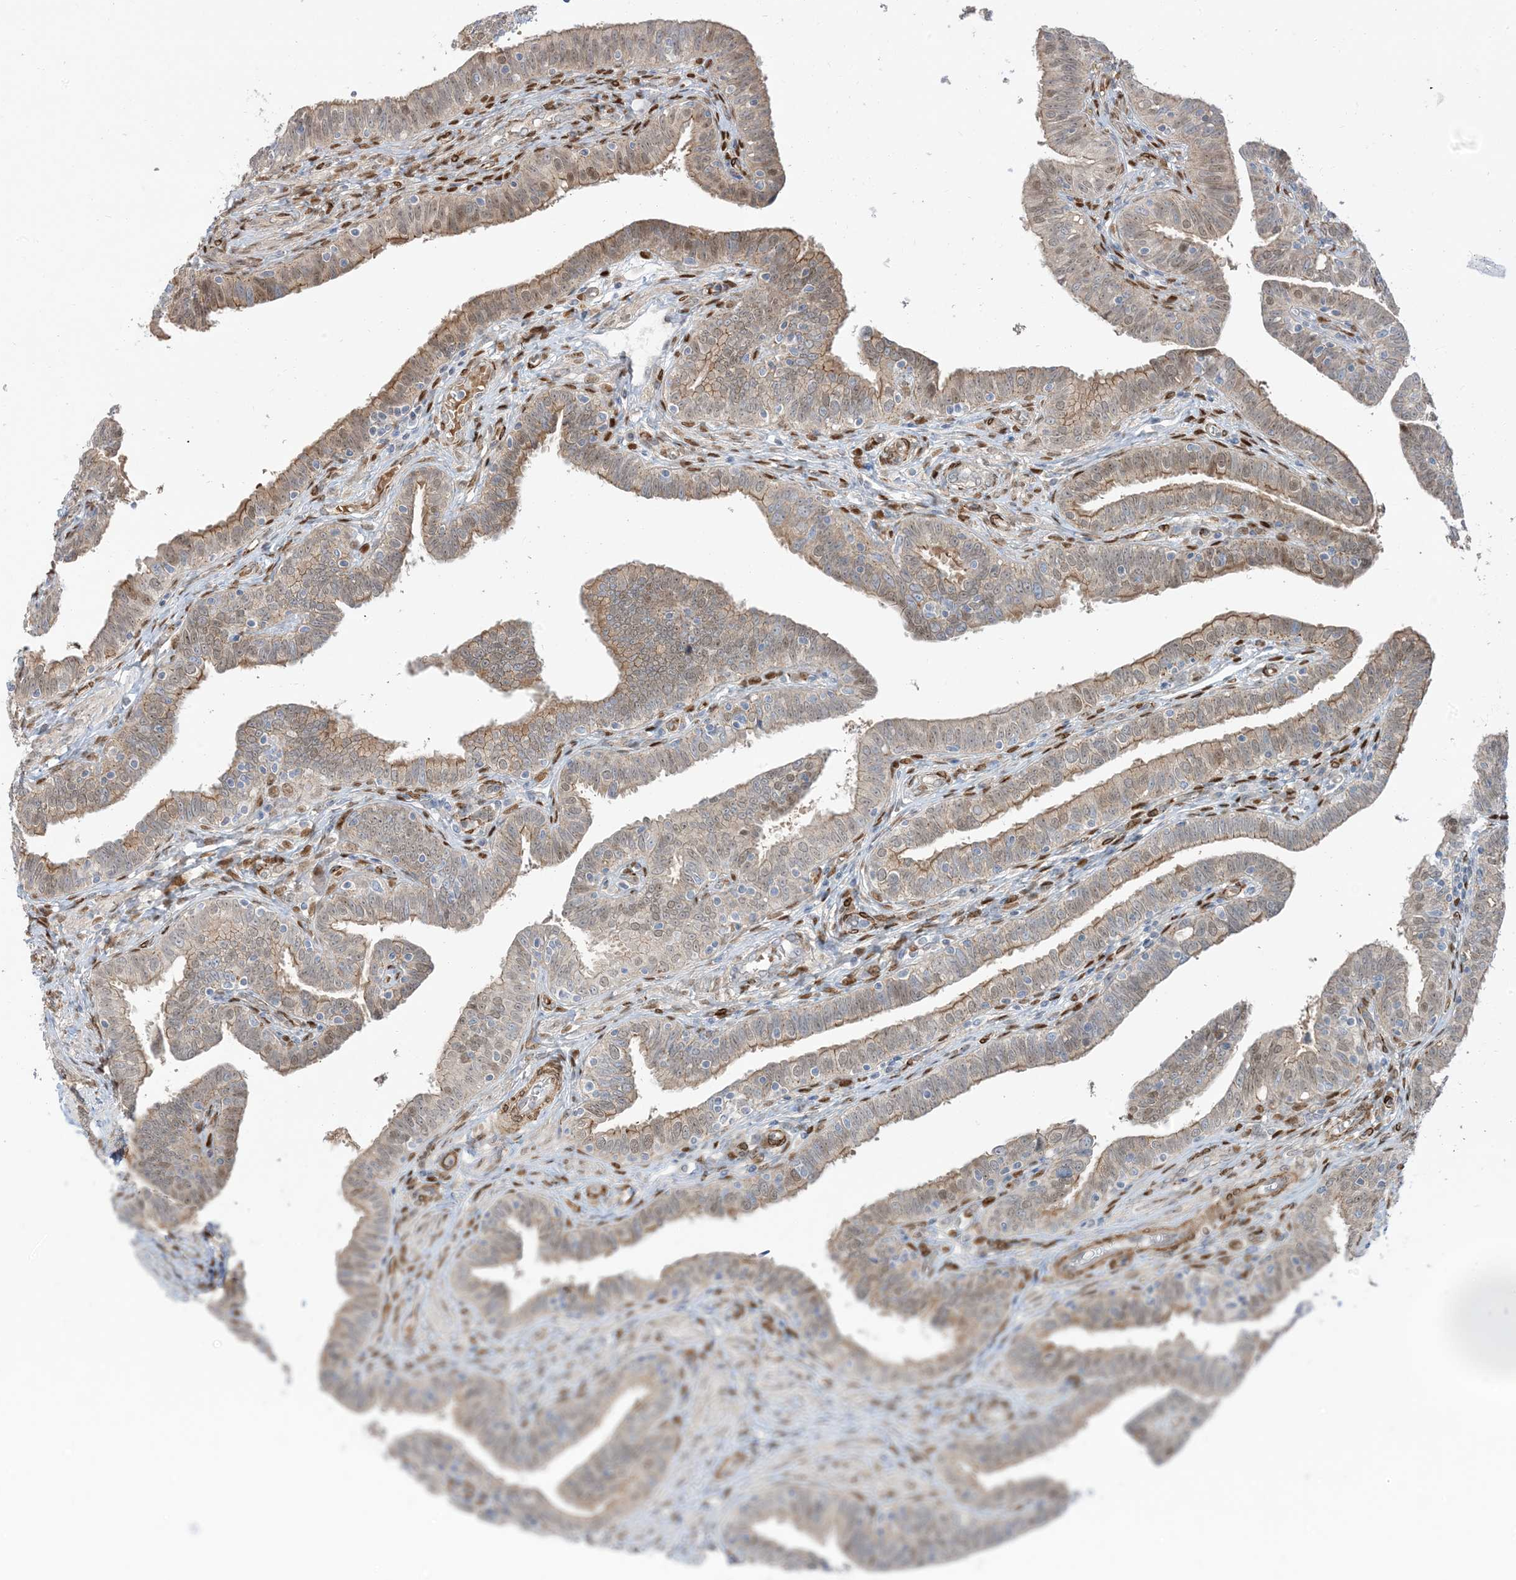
{"staining": {"intensity": "moderate", "quantity": "25%-75%", "location": "cytoplasmic/membranous,nuclear"}, "tissue": "fallopian tube", "cell_type": "Glandular cells", "image_type": "normal", "snomed": [{"axis": "morphology", "description": "Normal tissue, NOS"}, {"axis": "topography", "description": "Fallopian tube"}], "caption": "The immunohistochemical stain labels moderate cytoplasmic/membranous,nuclear staining in glandular cells of normal fallopian tube.", "gene": "RIN1", "patient": {"sex": "female", "age": 39}}